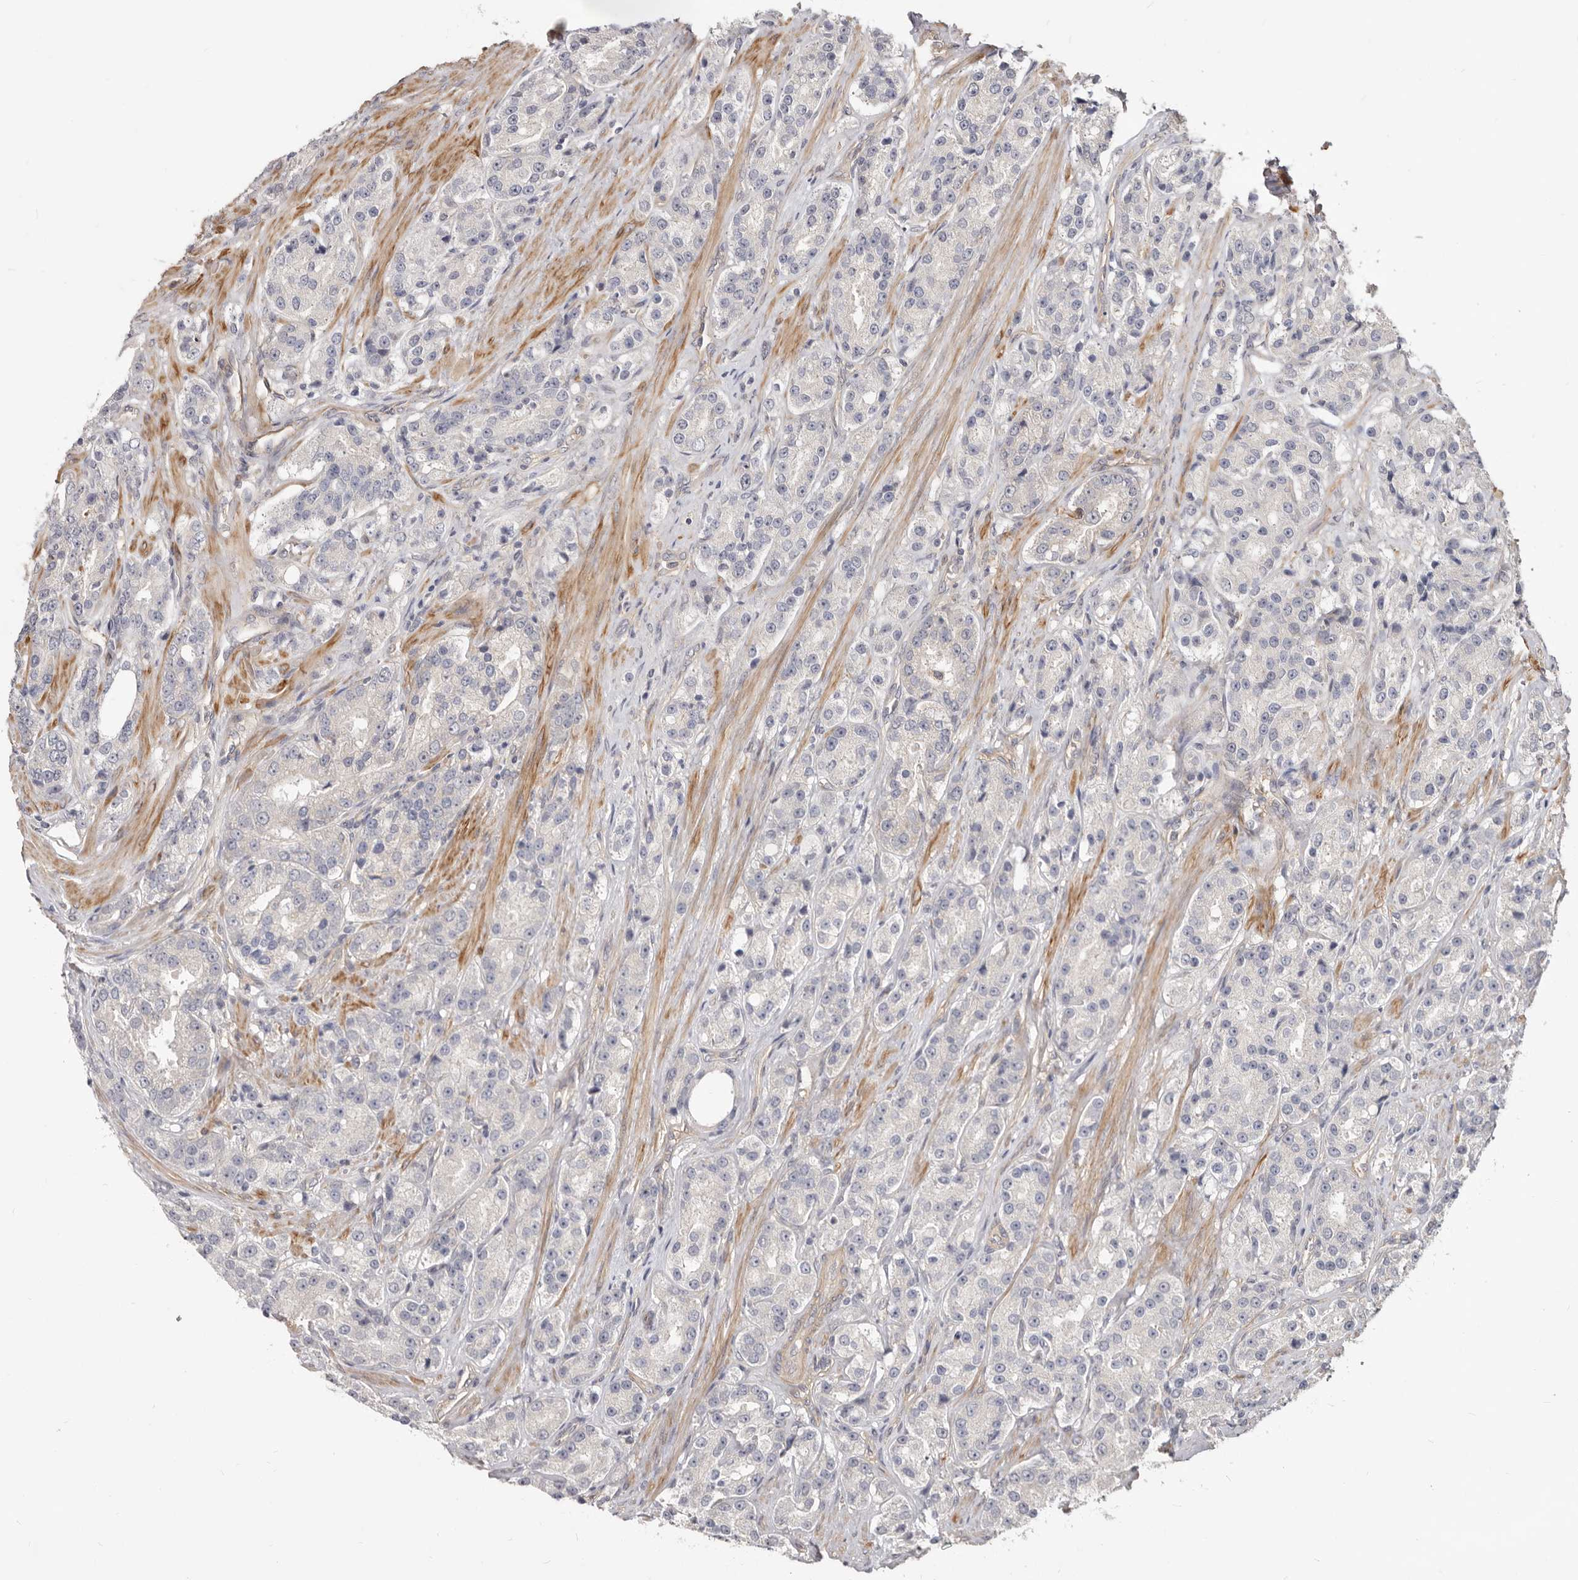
{"staining": {"intensity": "negative", "quantity": "none", "location": "none"}, "tissue": "prostate cancer", "cell_type": "Tumor cells", "image_type": "cancer", "snomed": [{"axis": "morphology", "description": "Adenocarcinoma, High grade"}, {"axis": "topography", "description": "Prostate"}], "caption": "The histopathology image exhibits no staining of tumor cells in prostate cancer. (DAB (3,3'-diaminobenzidine) immunohistochemistry (IHC) with hematoxylin counter stain).", "gene": "GPATCH4", "patient": {"sex": "male", "age": 60}}